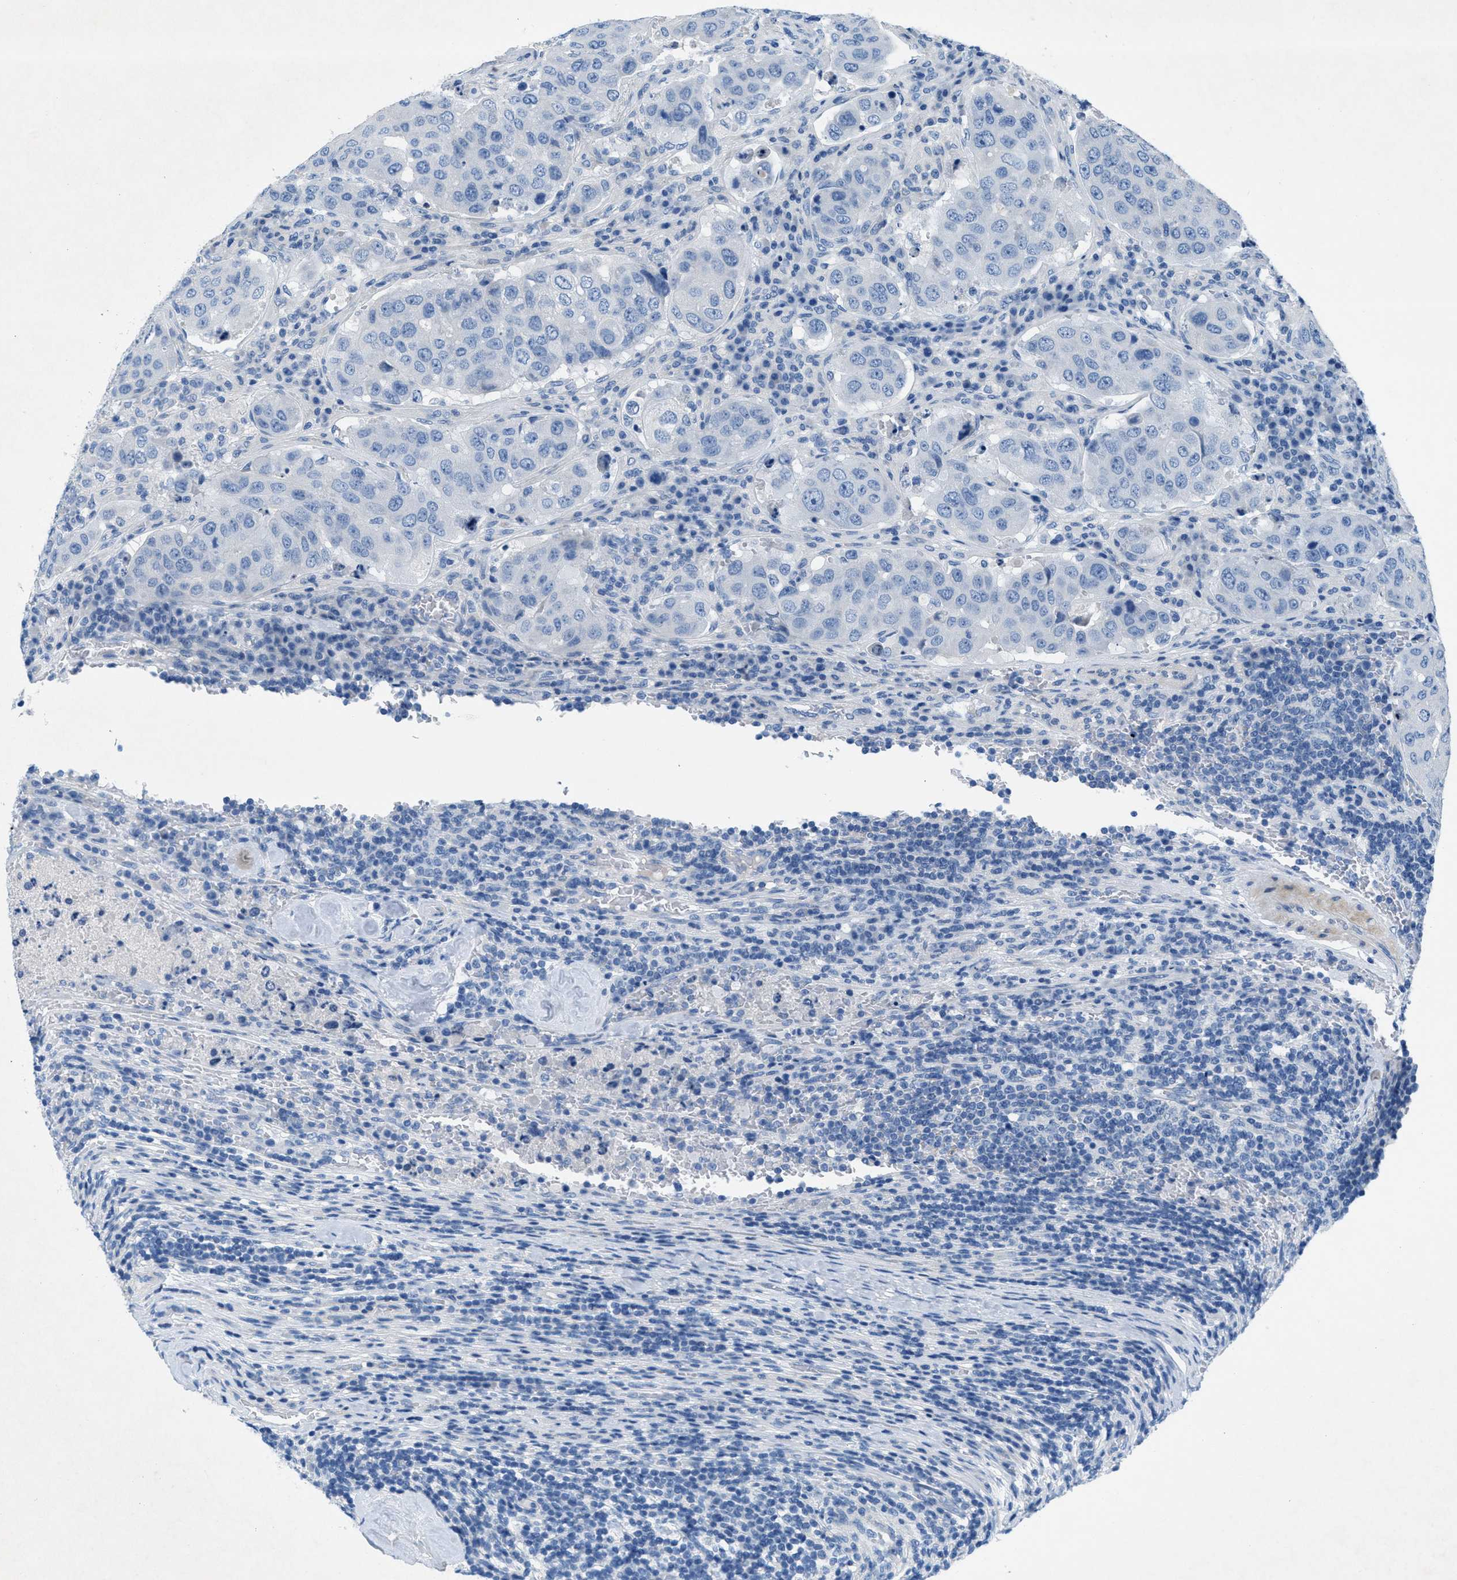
{"staining": {"intensity": "negative", "quantity": "none", "location": "none"}, "tissue": "urothelial cancer", "cell_type": "Tumor cells", "image_type": "cancer", "snomed": [{"axis": "morphology", "description": "Urothelial carcinoma, High grade"}, {"axis": "topography", "description": "Lymph node"}, {"axis": "topography", "description": "Urinary bladder"}], "caption": "The micrograph shows no significant positivity in tumor cells of urothelial cancer.", "gene": "GALNT17", "patient": {"sex": "male", "age": 51}}